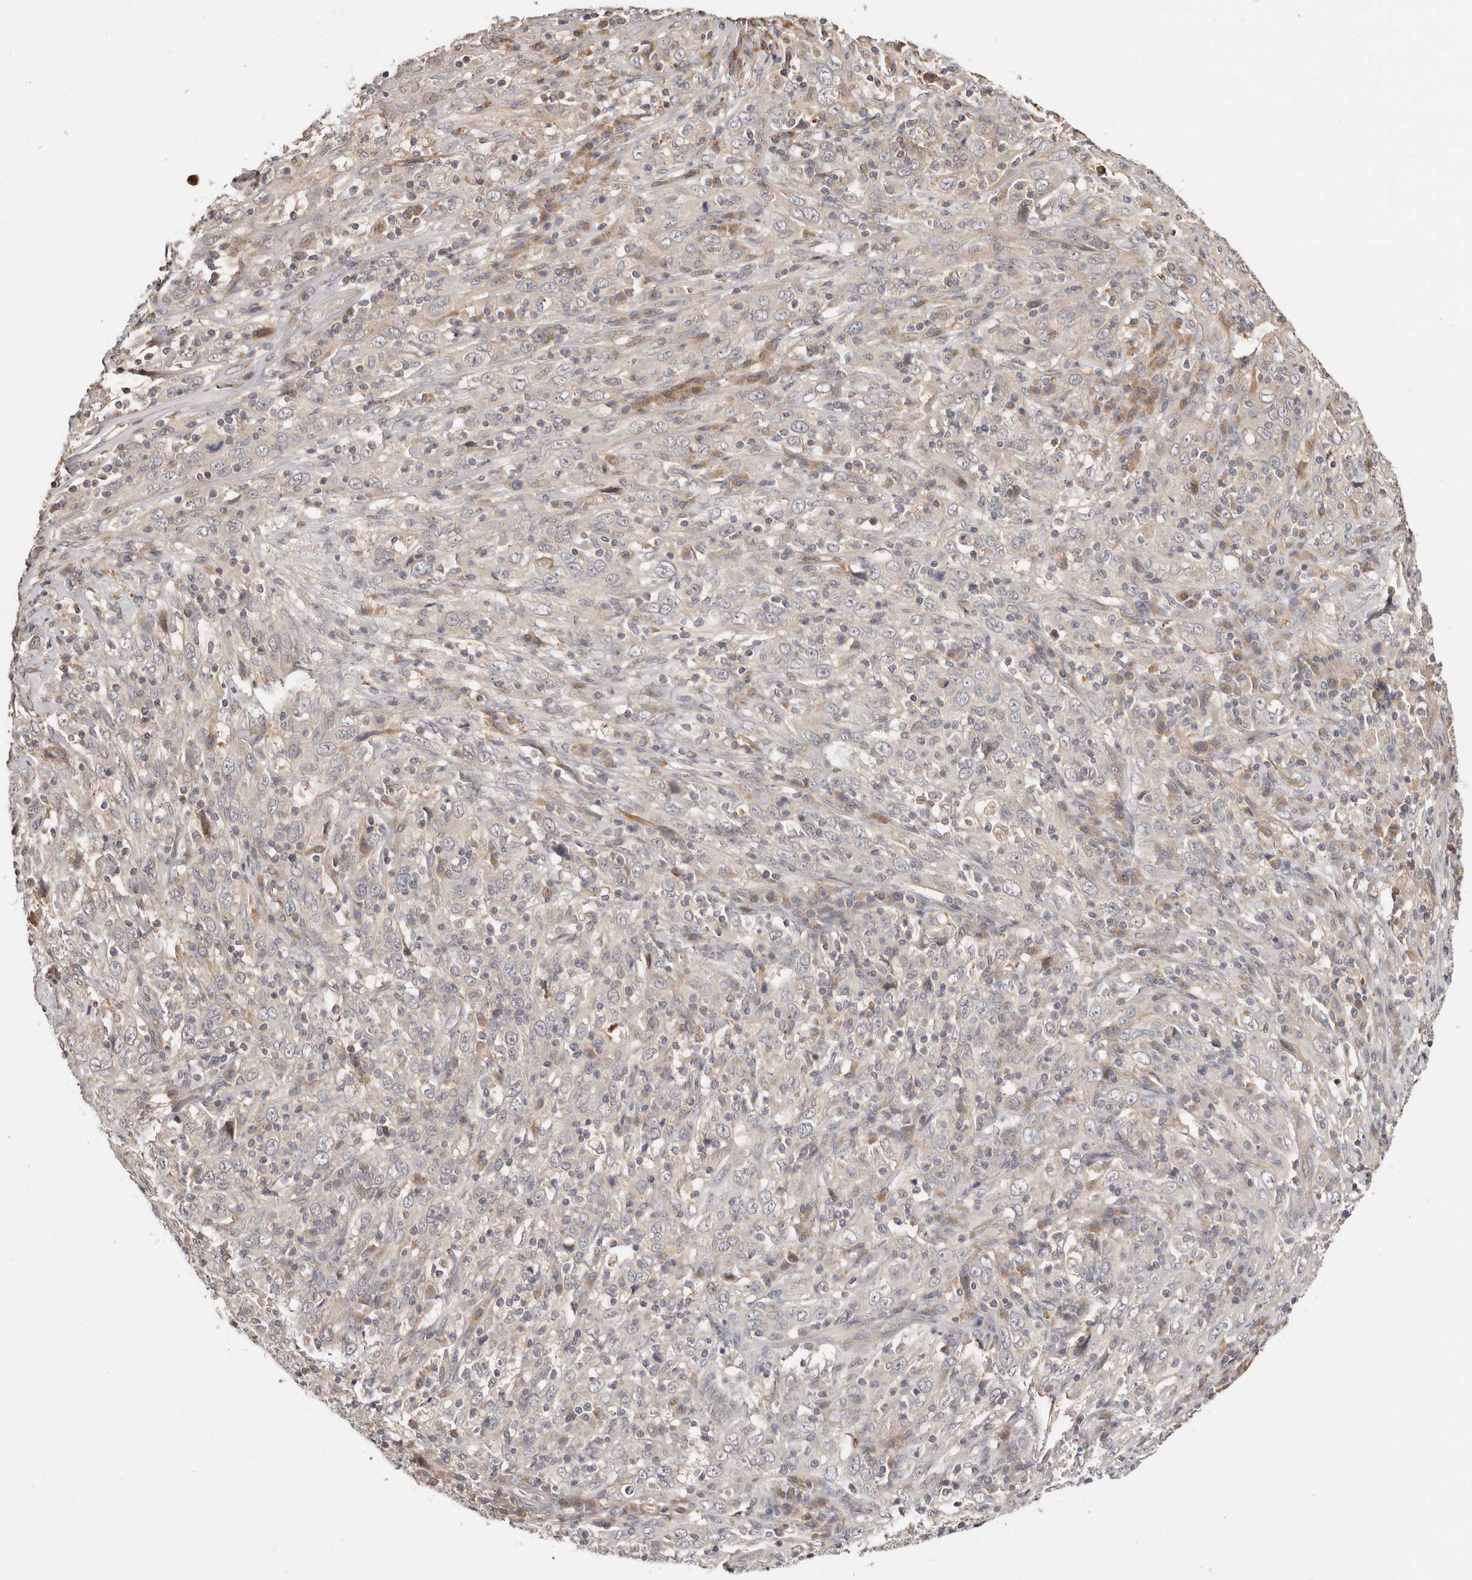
{"staining": {"intensity": "negative", "quantity": "none", "location": "none"}, "tissue": "cervical cancer", "cell_type": "Tumor cells", "image_type": "cancer", "snomed": [{"axis": "morphology", "description": "Squamous cell carcinoma, NOS"}, {"axis": "topography", "description": "Cervix"}], "caption": "Immunohistochemistry of human cervical squamous cell carcinoma exhibits no expression in tumor cells.", "gene": "USP33", "patient": {"sex": "female", "age": 46}}